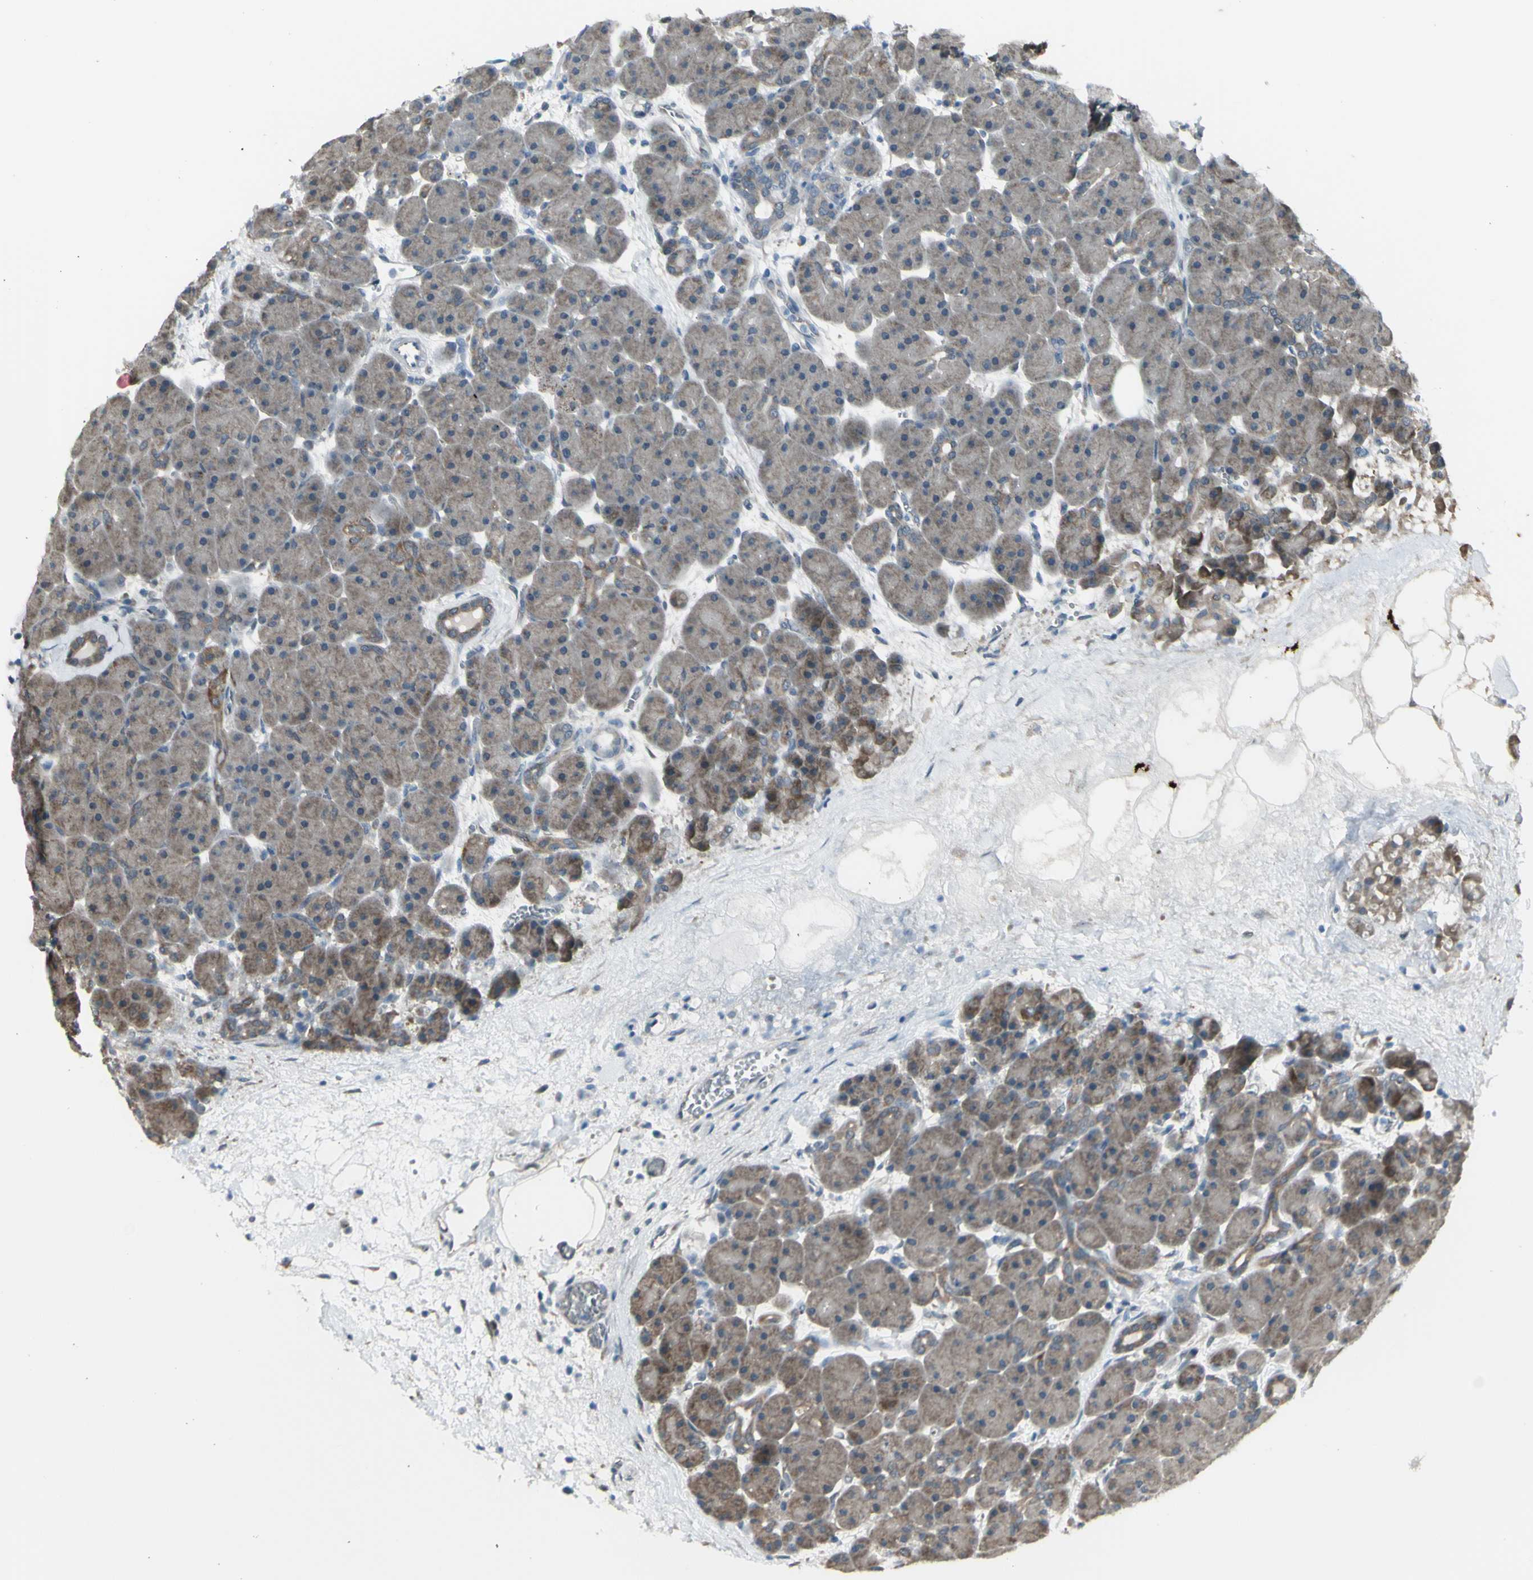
{"staining": {"intensity": "weak", "quantity": "25%-75%", "location": "cytoplasmic/membranous"}, "tissue": "pancreas", "cell_type": "Exocrine glandular cells", "image_type": "normal", "snomed": [{"axis": "morphology", "description": "Normal tissue, NOS"}, {"axis": "topography", "description": "Pancreas"}], "caption": "Immunohistochemistry (IHC) (DAB (3,3'-diaminobenzidine)) staining of benign human pancreas shows weak cytoplasmic/membranous protein staining in about 25%-75% of exocrine glandular cells. (DAB IHC, brown staining for protein, blue staining for nuclei).", "gene": "NAXD", "patient": {"sex": "male", "age": 66}}